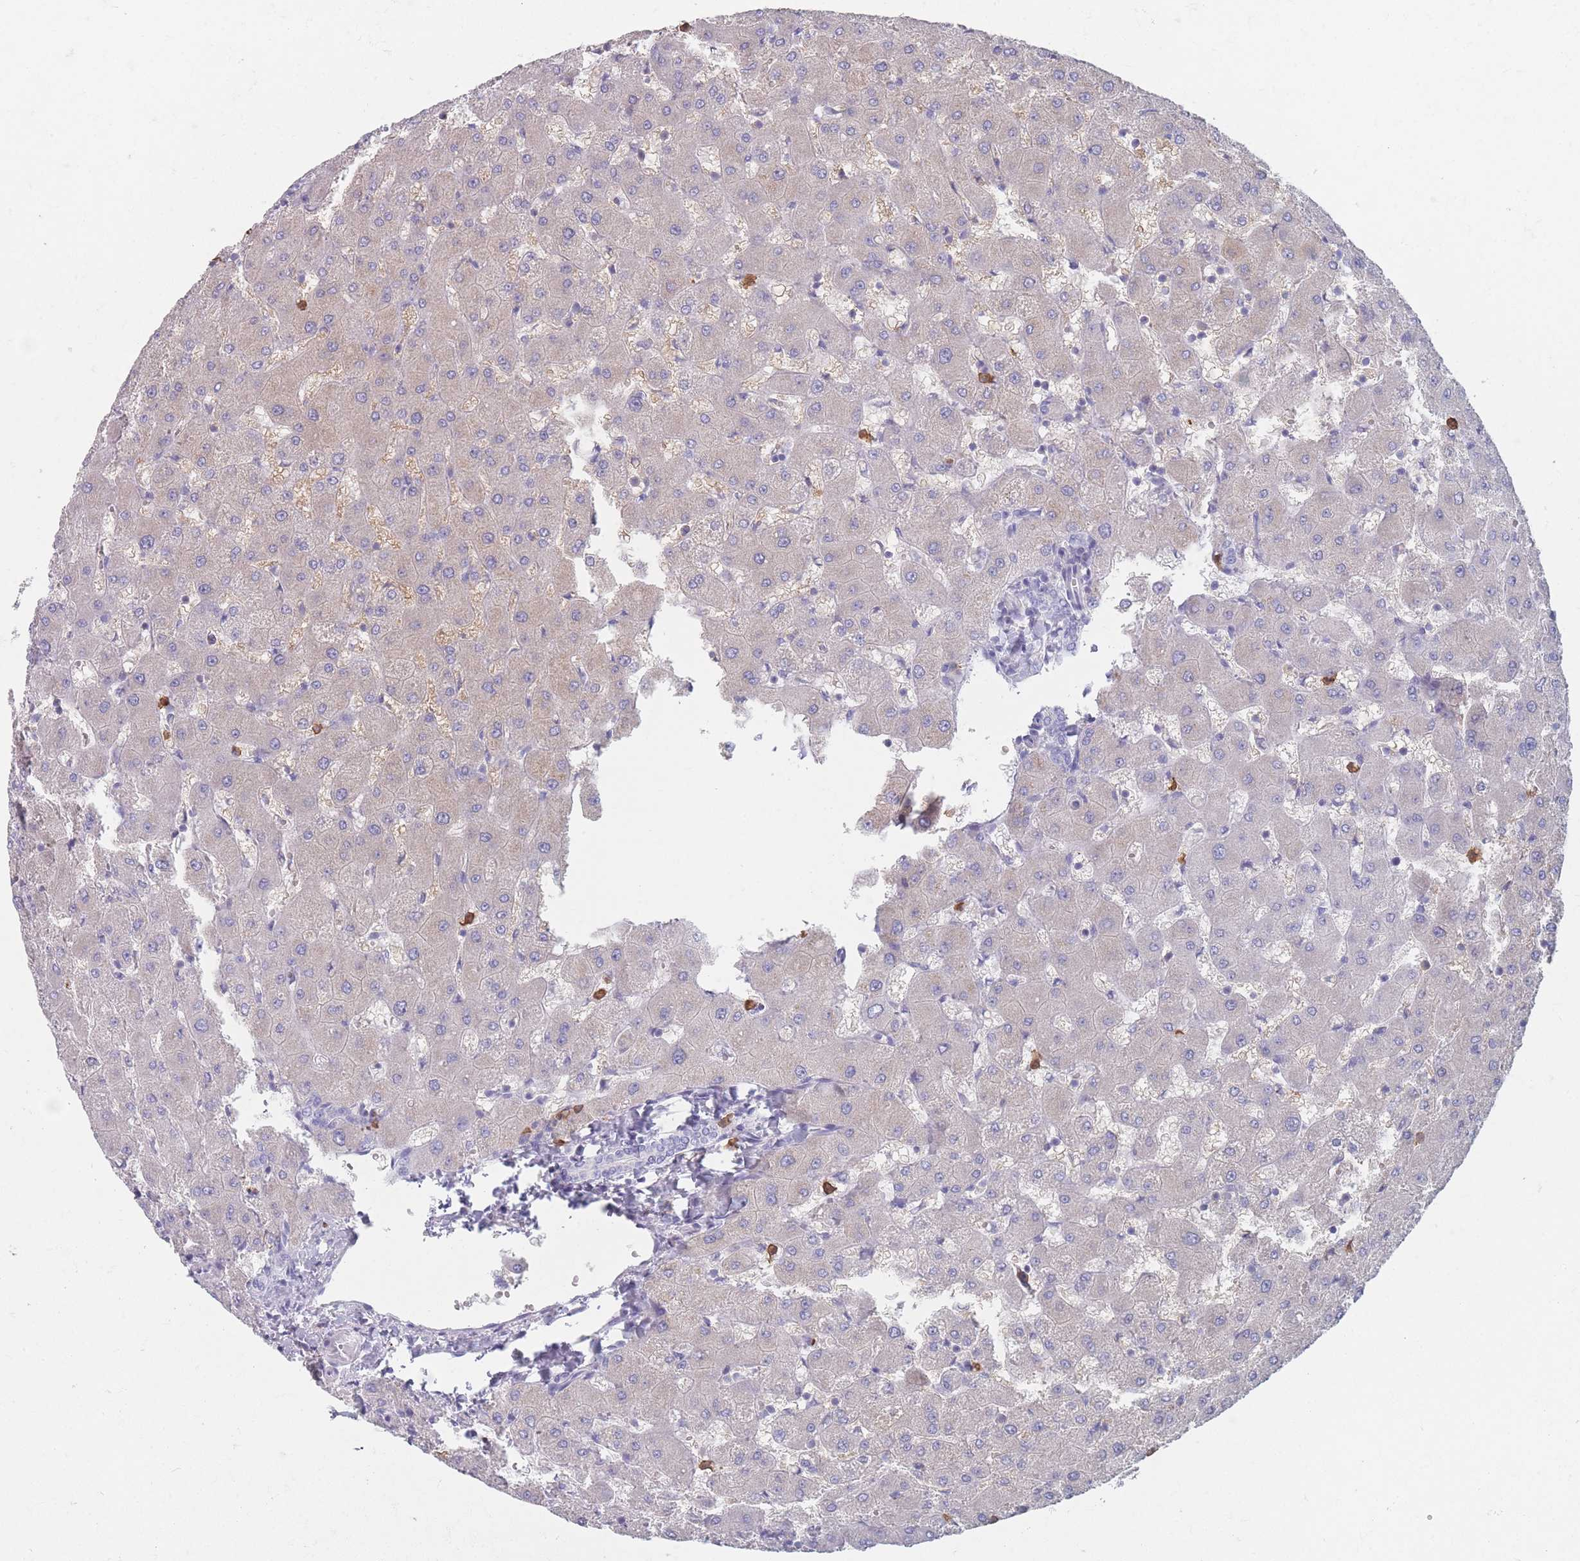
{"staining": {"intensity": "negative", "quantity": "none", "location": "none"}, "tissue": "liver", "cell_type": "Cholangiocytes", "image_type": "normal", "snomed": [{"axis": "morphology", "description": "Normal tissue, NOS"}, {"axis": "topography", "description": "Liver"}], "caption": "The histopathology image reveals no staining of cholangiocytes in normal liver. (DAB immunohistochemistry (IHC) visualized using brightfield microscopy, high magnification).", "gene": "ATP1A3", "patient": {"sex": "female", "age": 63}}